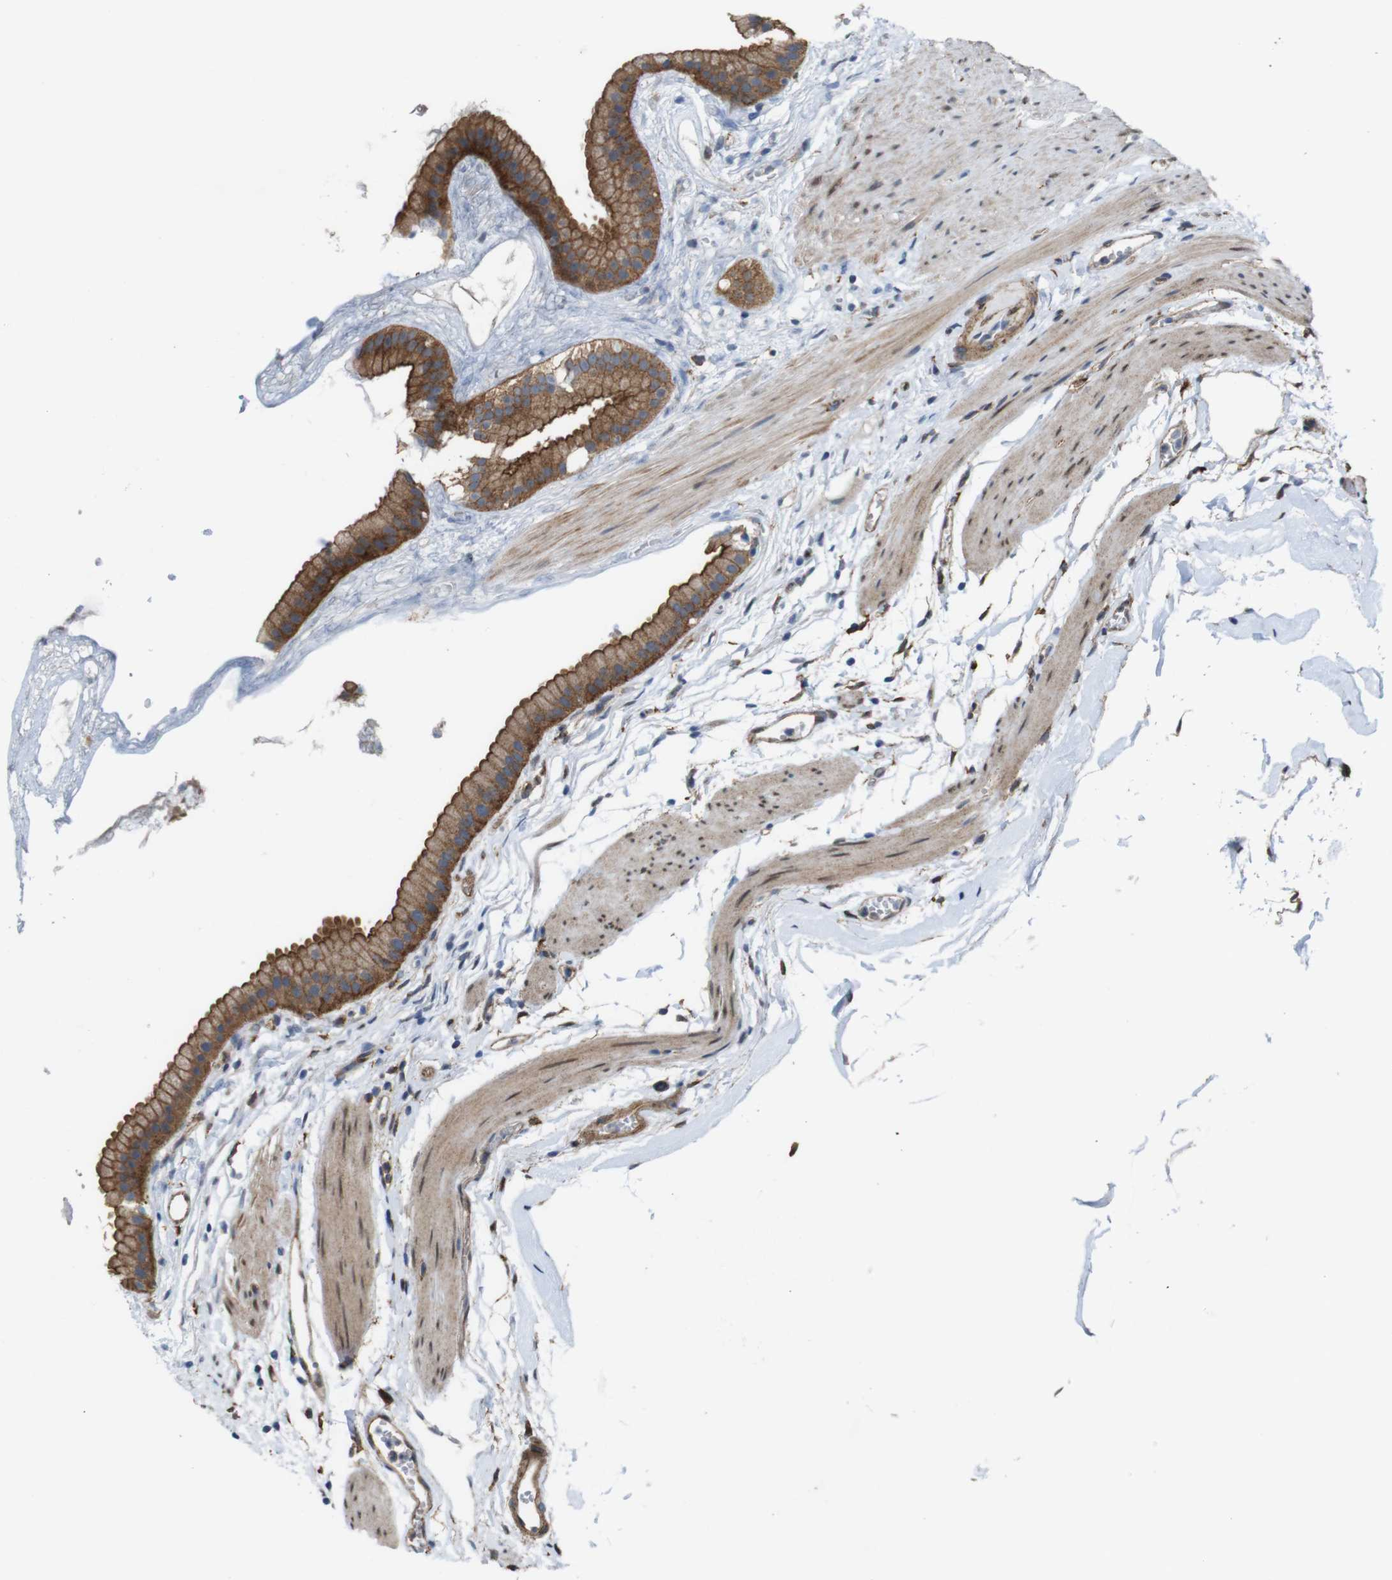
{"staining": {"intensity": "strong", "quantity": ">75%", "location": "cytoplasmic/membranous"}, "tissue": "gallbladder", "cell_type": "Glandular cells", "image_type": "normal", "snomed": [{"axis": "morphology", "description": "Normal tissue, NOS"}, {"axis": "topography", "description": "Gallbladder"}], "caption": "A brown stain labels strong cytoplasmic/membranous expression of a protein in glandular cells of unremarkable gallbladder. Using DAB (3,3'-diaminobenzidine) (brown) and hematoxylin (blue) stains, captured at high magnification using brightfield microscopy.", "gene": "PTGER4", "patient": {"sex": "female", "age": 64}}